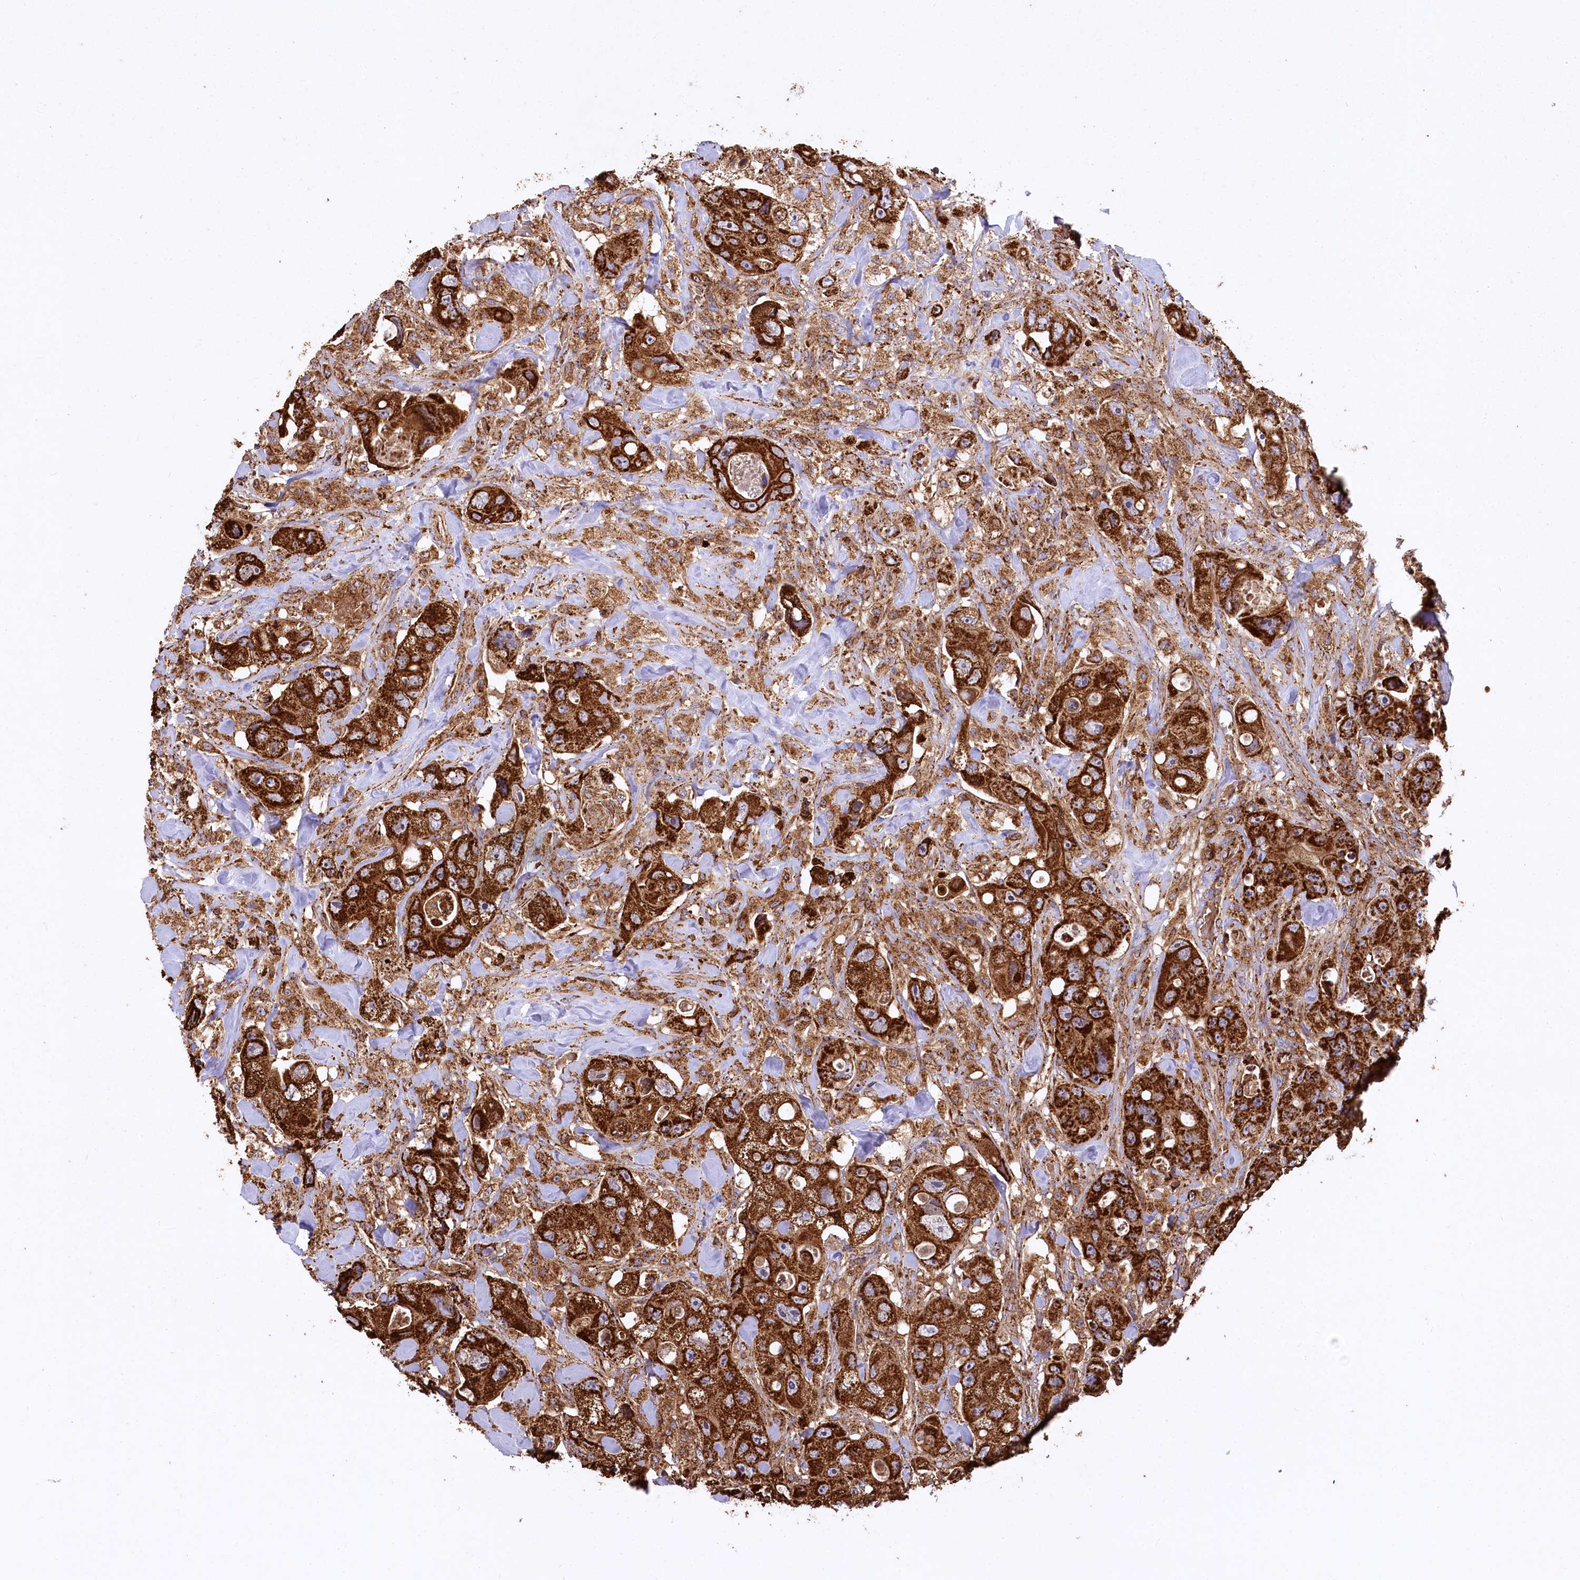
{"staining": {"intensity": "strong", "quantity": ">75%", "location": "cytoplasmic/membranous"}, "tissue": "colorectal cancer", "cell_type": "Tumor cells", "image_type": "cancer", "snomed": [{"axis": "morphology", "description": "Adenocarcinoma, NOS"}, {"axis": "topography", "description": "Colon"}], "caption": "Immunohistochemistry (IHC) photomicrograph of neoplastic tissue: human colorectal cancer stained using immunohistochemistry (IHC) exhibits high levels of strong protein expression localized specifically in the cytoplasmic/membranous of tumor cells, appearing as a cytoplasmic/membranous brown color.", "gene": "CARD19", "patient": {"sex": "female", "age": 46}}